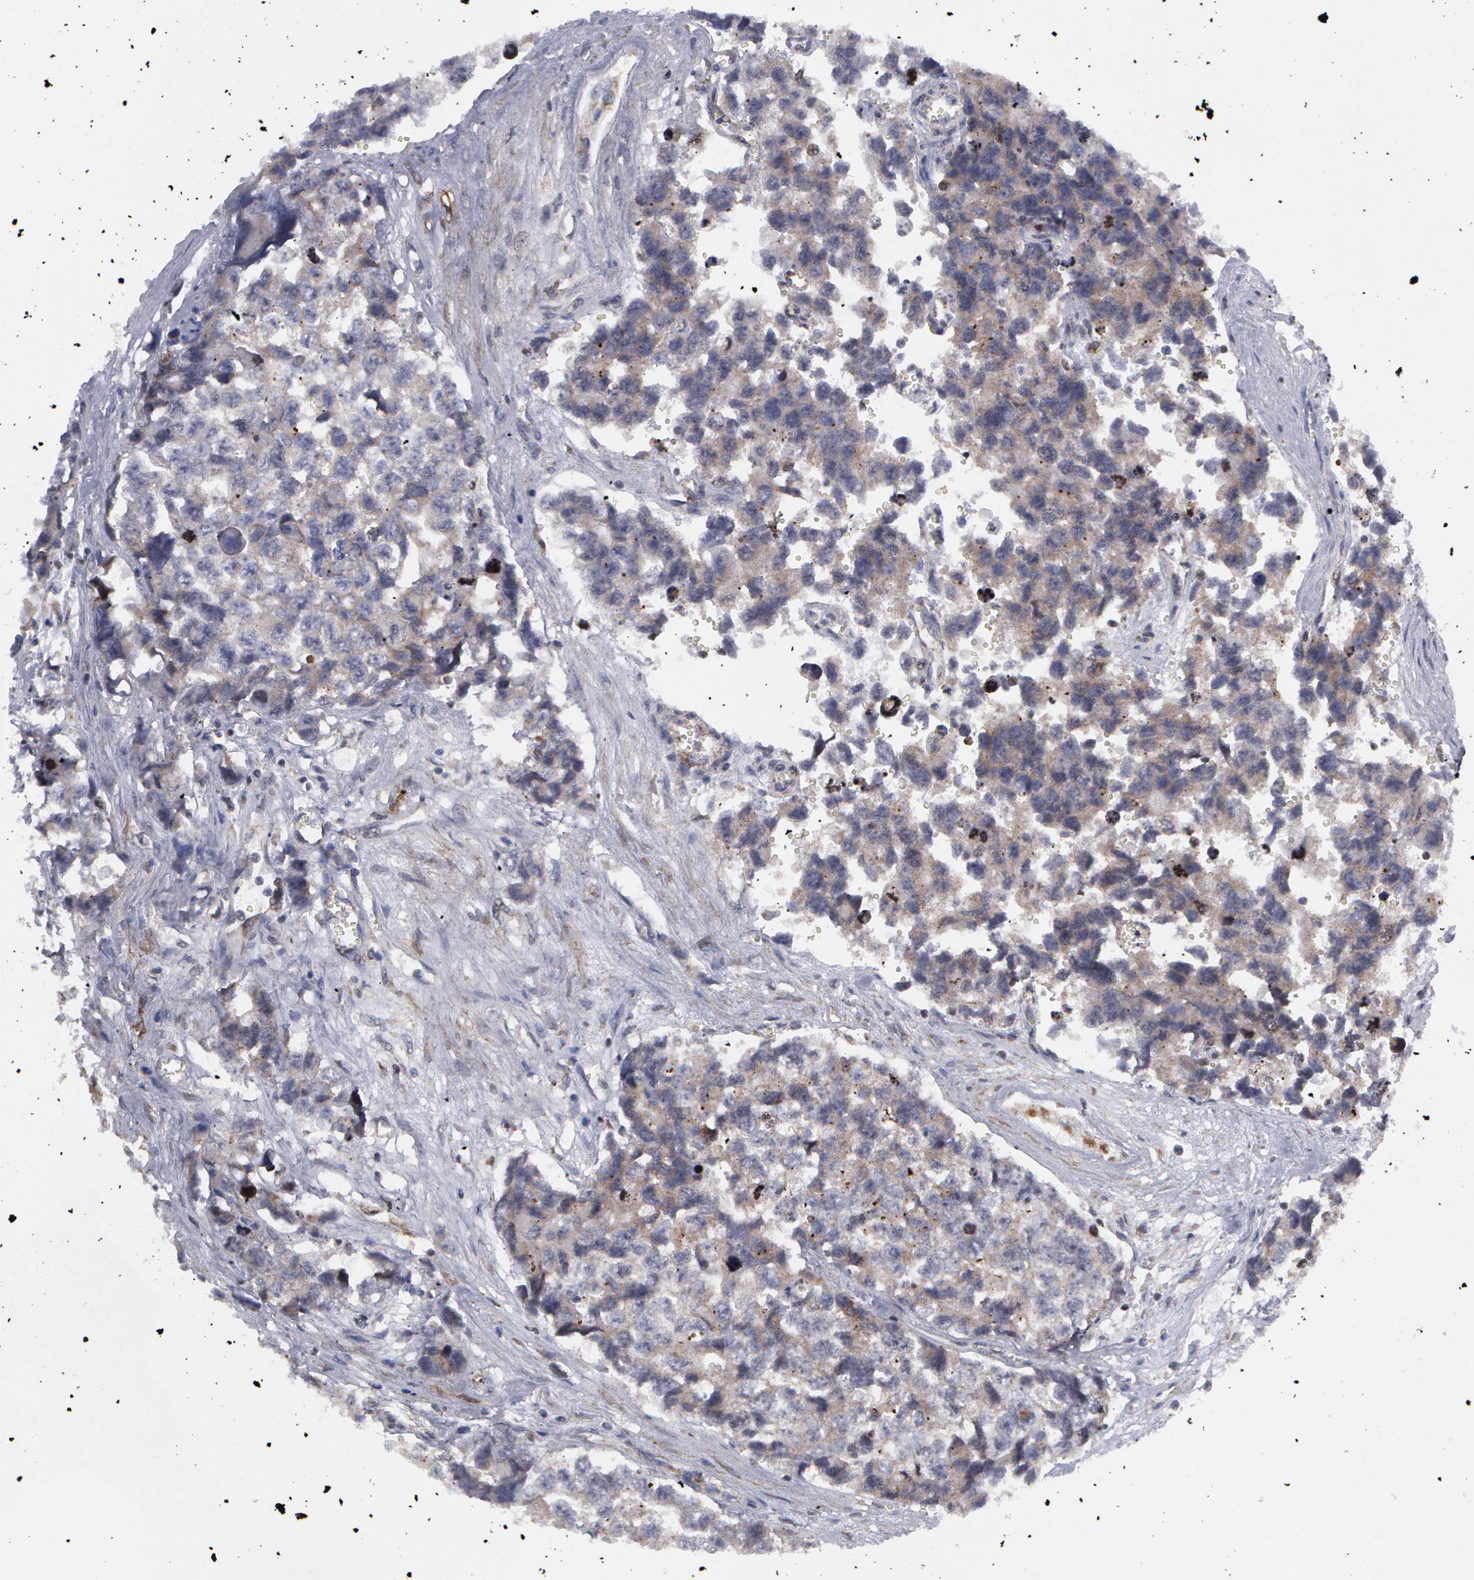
{"staining": {"intensity": "weak", "quantity": "25%-75%", "location": "cytoplasmic/membranous"}, "tissue": "testis cancer", "cell_type": "Tumor cells", "image_type": "cancer", "snomed": [{"axis": "morphology", "description": "Carcinoma, Embryonal, NOS"}, {"axis": "topography", "description": "Testis"}], "caption": "A brown stain highlights weak cytoplasmic/membranous staining of a protein in embryonal carcinoma (testis) tumor cells.", "gene": "ERBB2", "patient": {"sex": "male", "age": 31}}